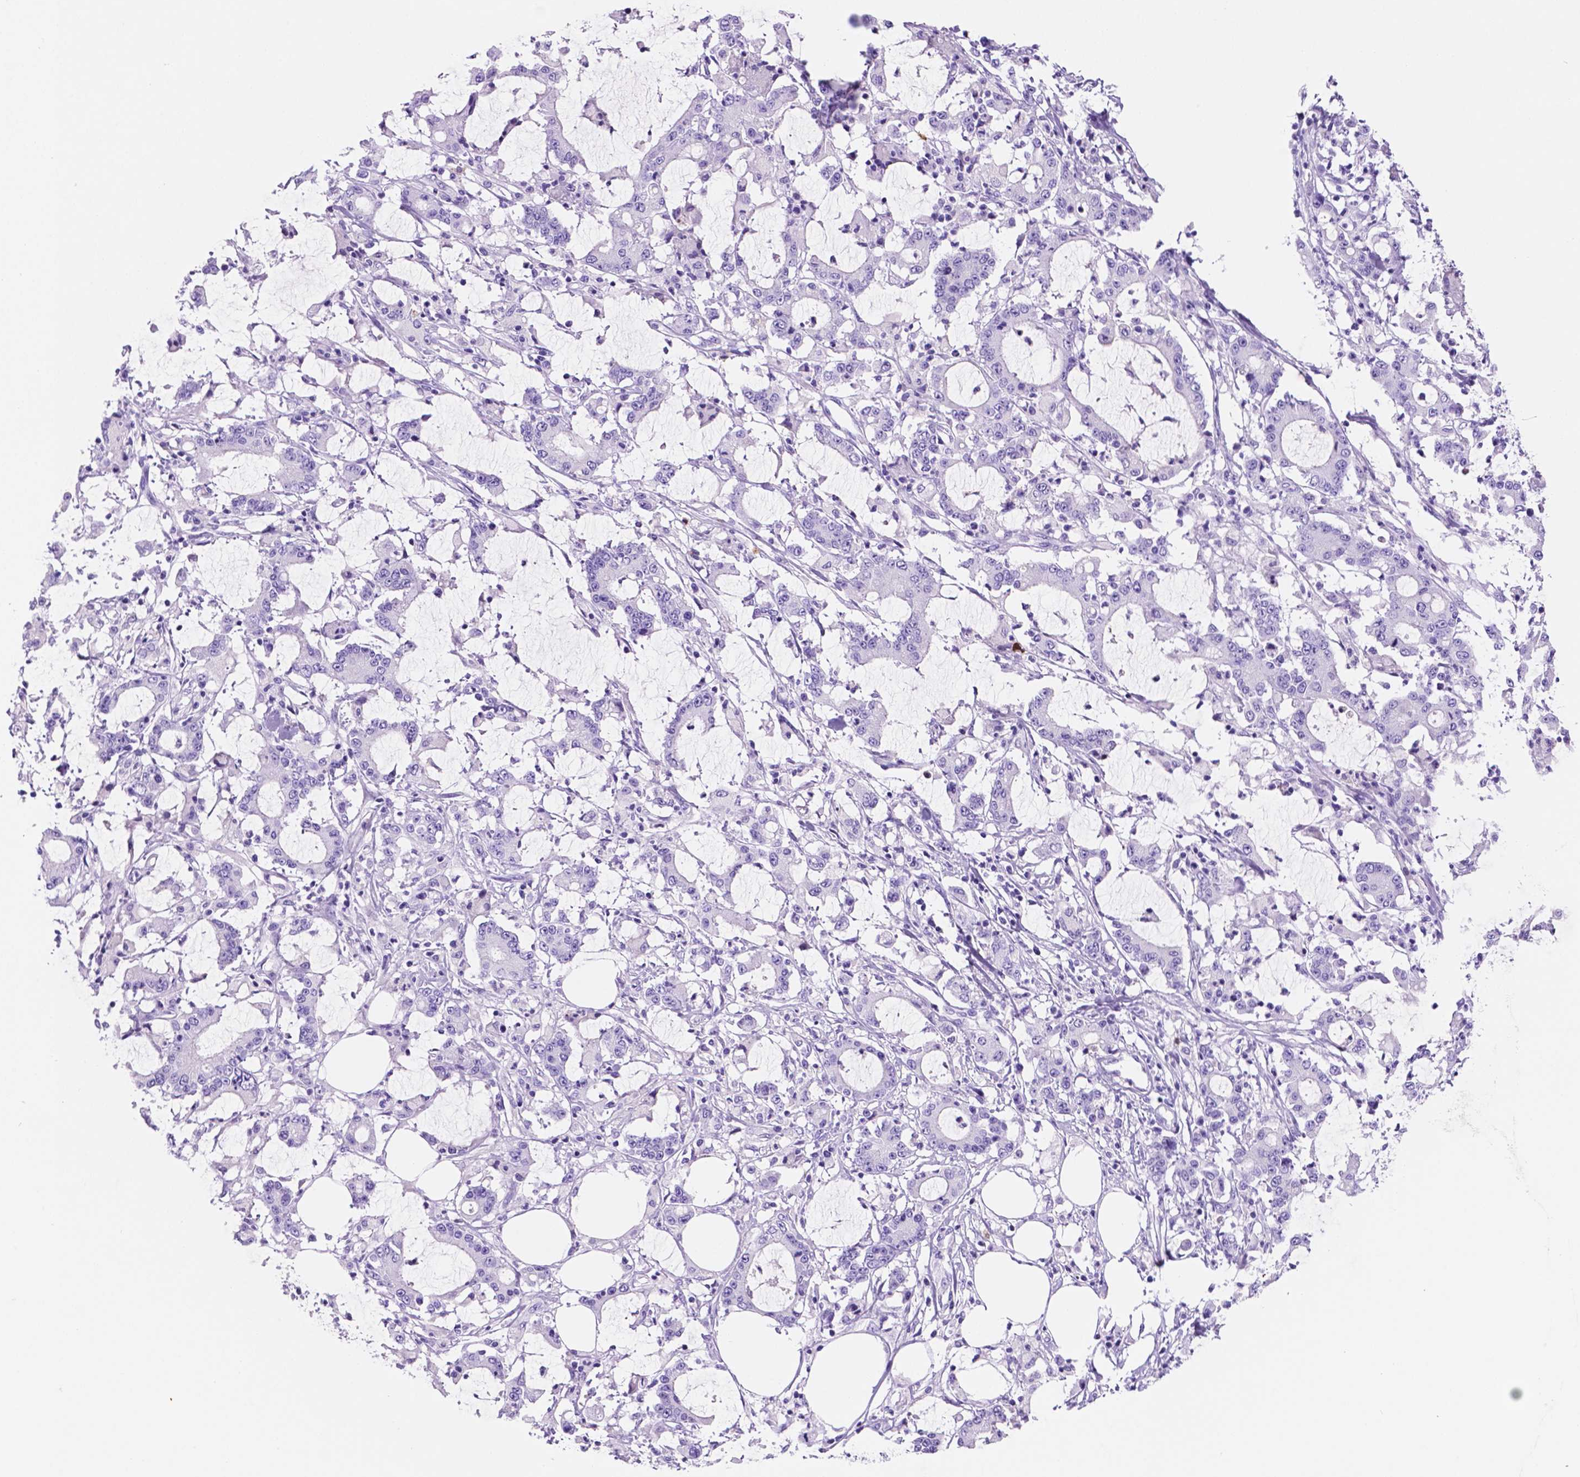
{"staining": {"intensity": "negative", "quantity": "none", "location": "none"}, "tissue": "stomach cancer", "cell_type": "Tumor cells", "image_type": "cancer", "snomed": [{"axis": "morphology", "description": "Adenocarcinoma, NOS"}, {"axis": "topography", "description": "Stomach, upper"}], "caption": "This is an IHC image of human stomach cancer. There is no expression in tumor cells.", "gene": "FOXB2", "patient": {"sex": "male", "age": 68}}